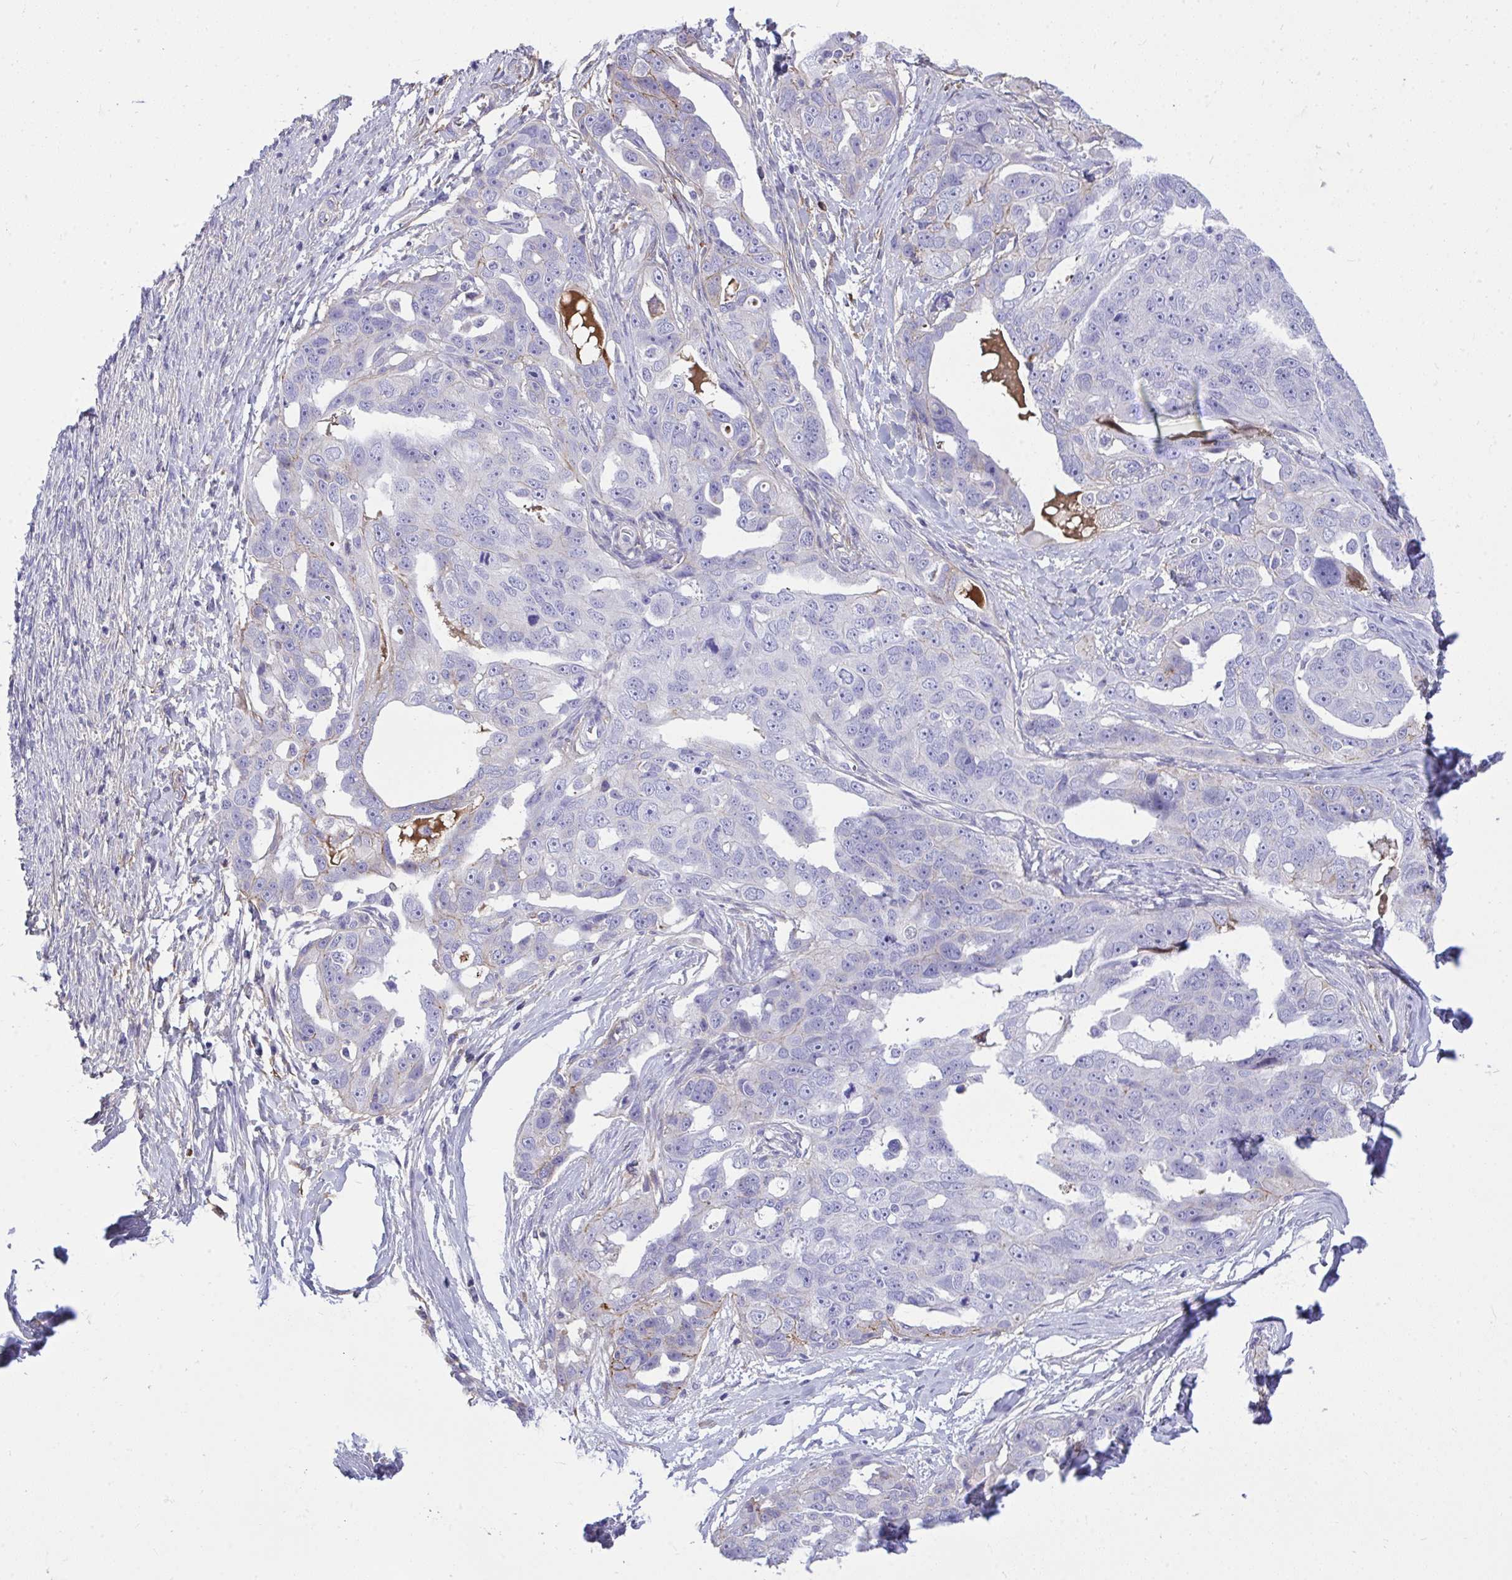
{"staining": {"intensity": "weak", "quantity": "<25%", "location": "cytoplasmic/membranous"}, "tissue": "ovarian cancer", "cell_type": "Tumor cells", "image_type": "cancer", "snomed": [{"axis": "morphology", "description": "Carcinoma, endometroid"}, {"axis": "topography", "description": "Ovary"}], "caption": "Endometroid carcinoma (ovarian) was stained to show a protein in brown. There is no significant expression in tumor cells.", "gene": "HRG", "patient": {"sex": "female", "age": 70}}